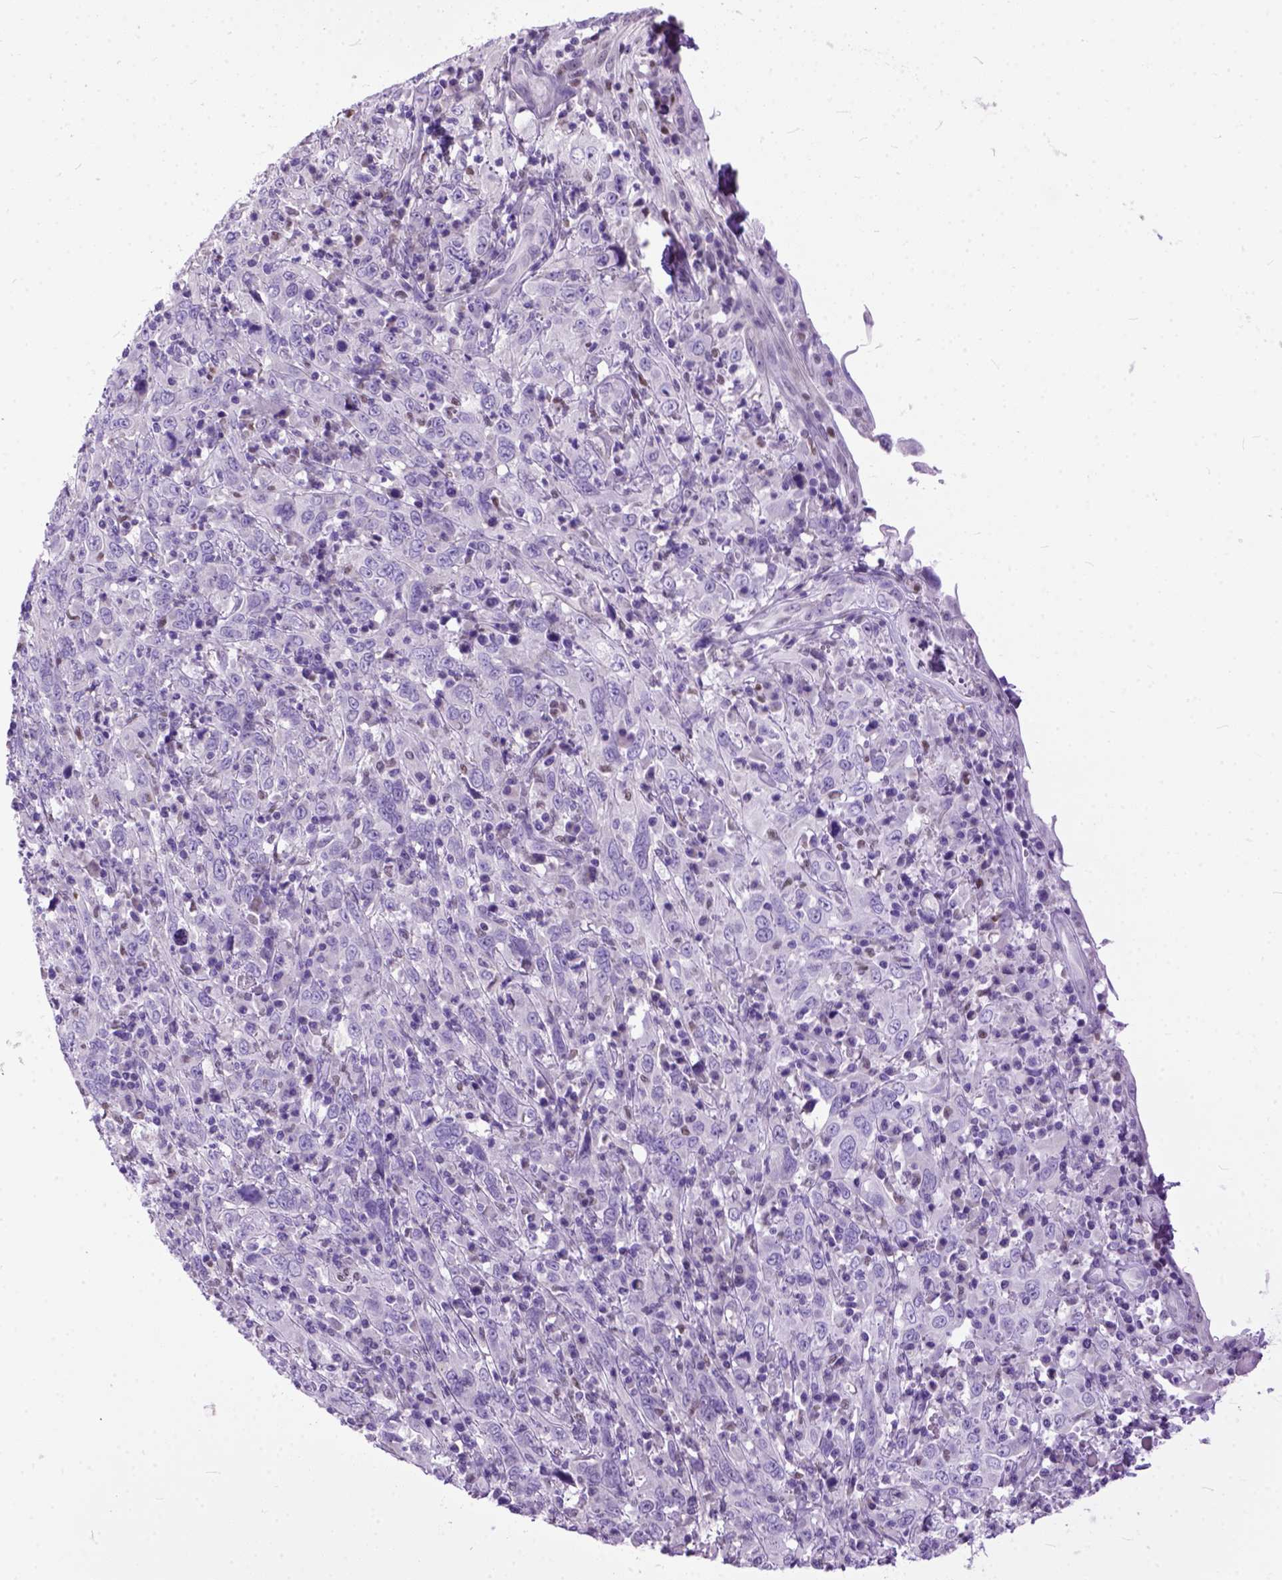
{"staining": {"intensity": "negative", "quantity": "none", "location": "none"}, "tissue": "cervical cancer", "cell_type": "Tumor cells", "image_type": "cancer", "snomed": [{"axis": "morphology", "description": "Squamous cell carcinoma, NOS"}, {"axis": "topography", "description": "Cervix"}], "caption": "Tumor cells are negative for brown protein staining in cervical cancer.", "gene": "CRB1", "patient": {"sex": "female", "age": 46}}